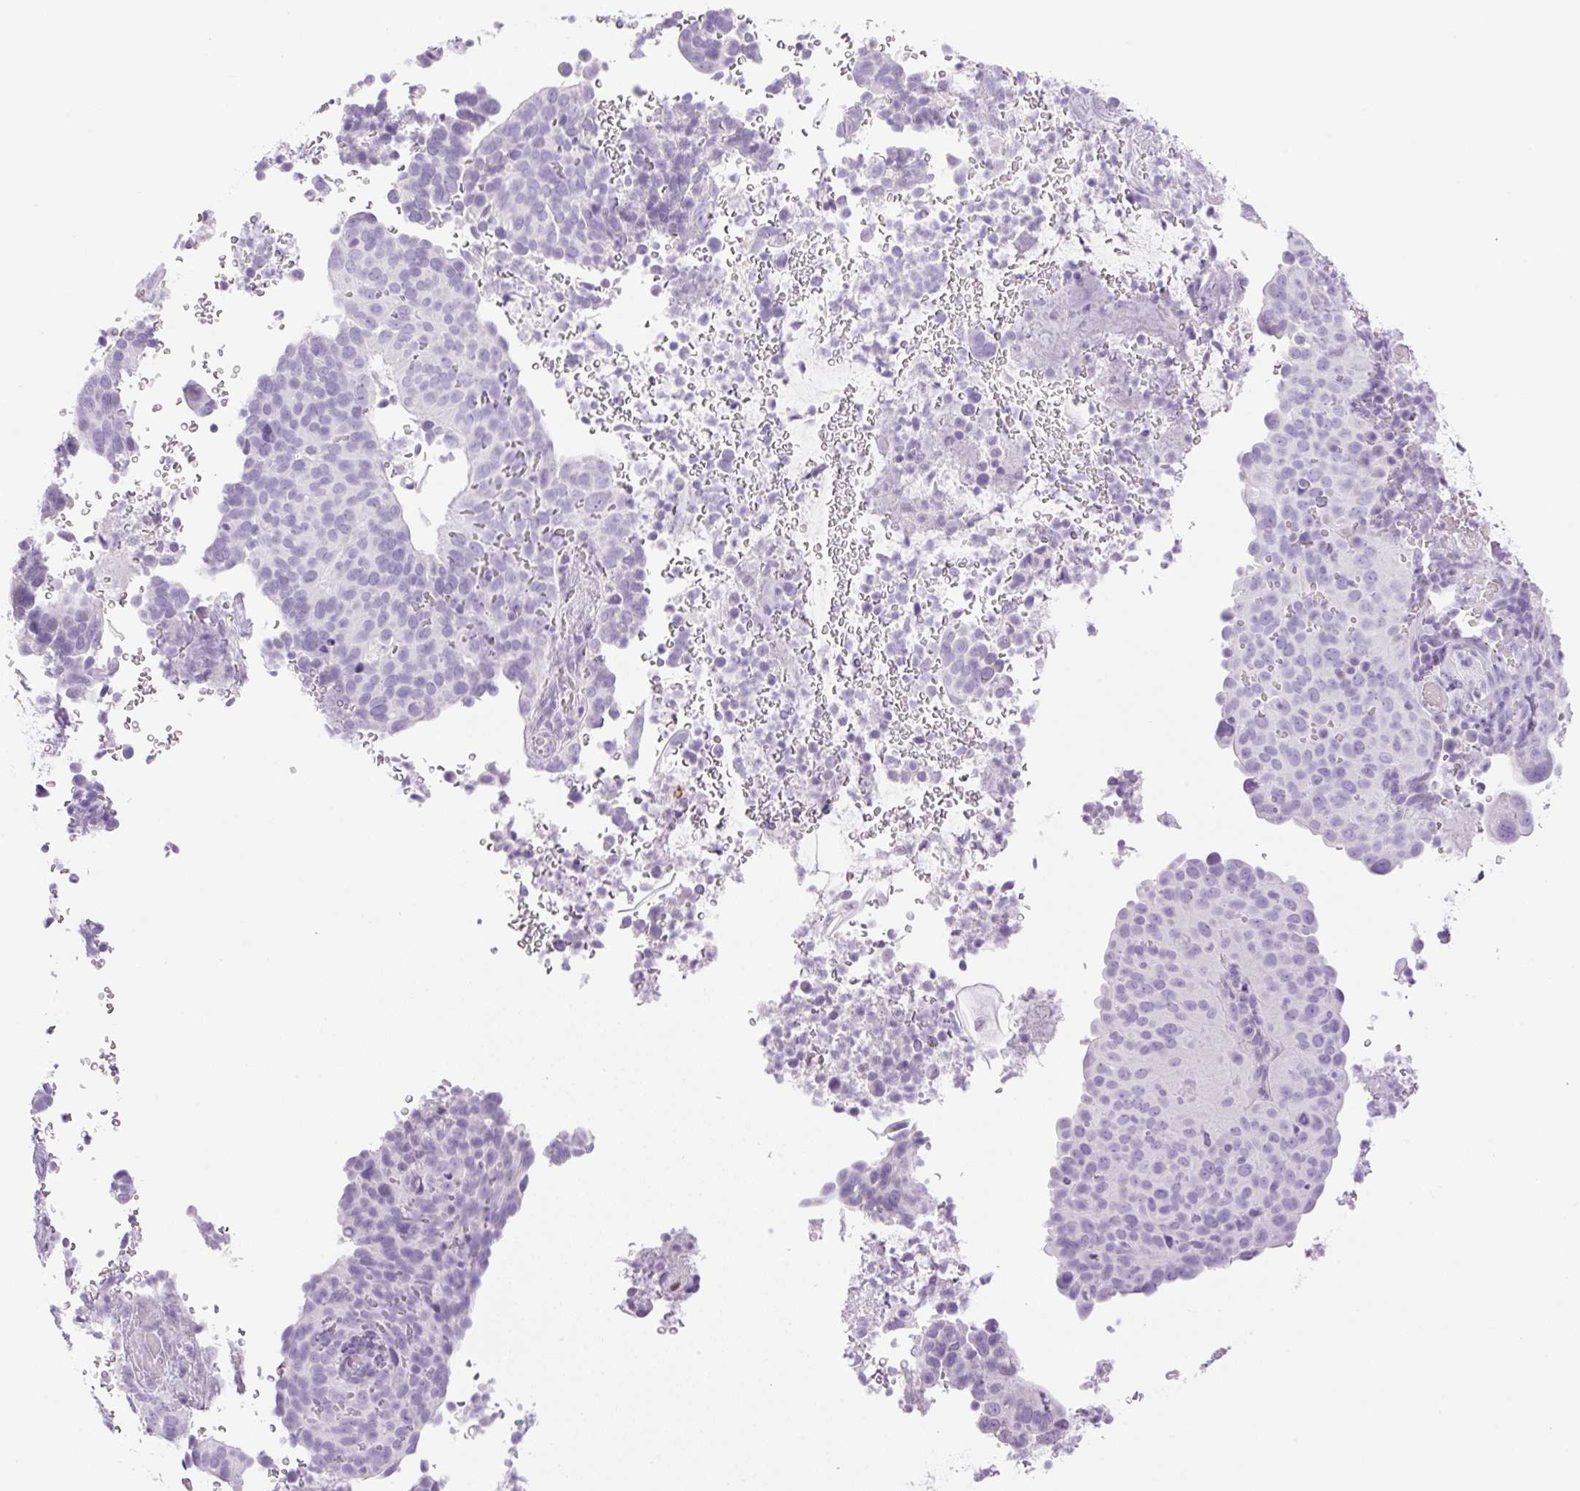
{"staining": {"intensity": "negative", "quantity": "none", "location": "none"}, "tissue": "cervical cancer", "cell_type": "Tumor cells", "image_type": "cancer", "snomed": [{"axis": "morphology", "description": "Squamous cell carcinoma, NOS"}, {"axis": "topography", "description": "Cervix"}], "caption": "An image of human cervical cancer is negative for staining in tumor cells.", "gene": "SP140L", "patient": {"sex": "female", "age": 38}}